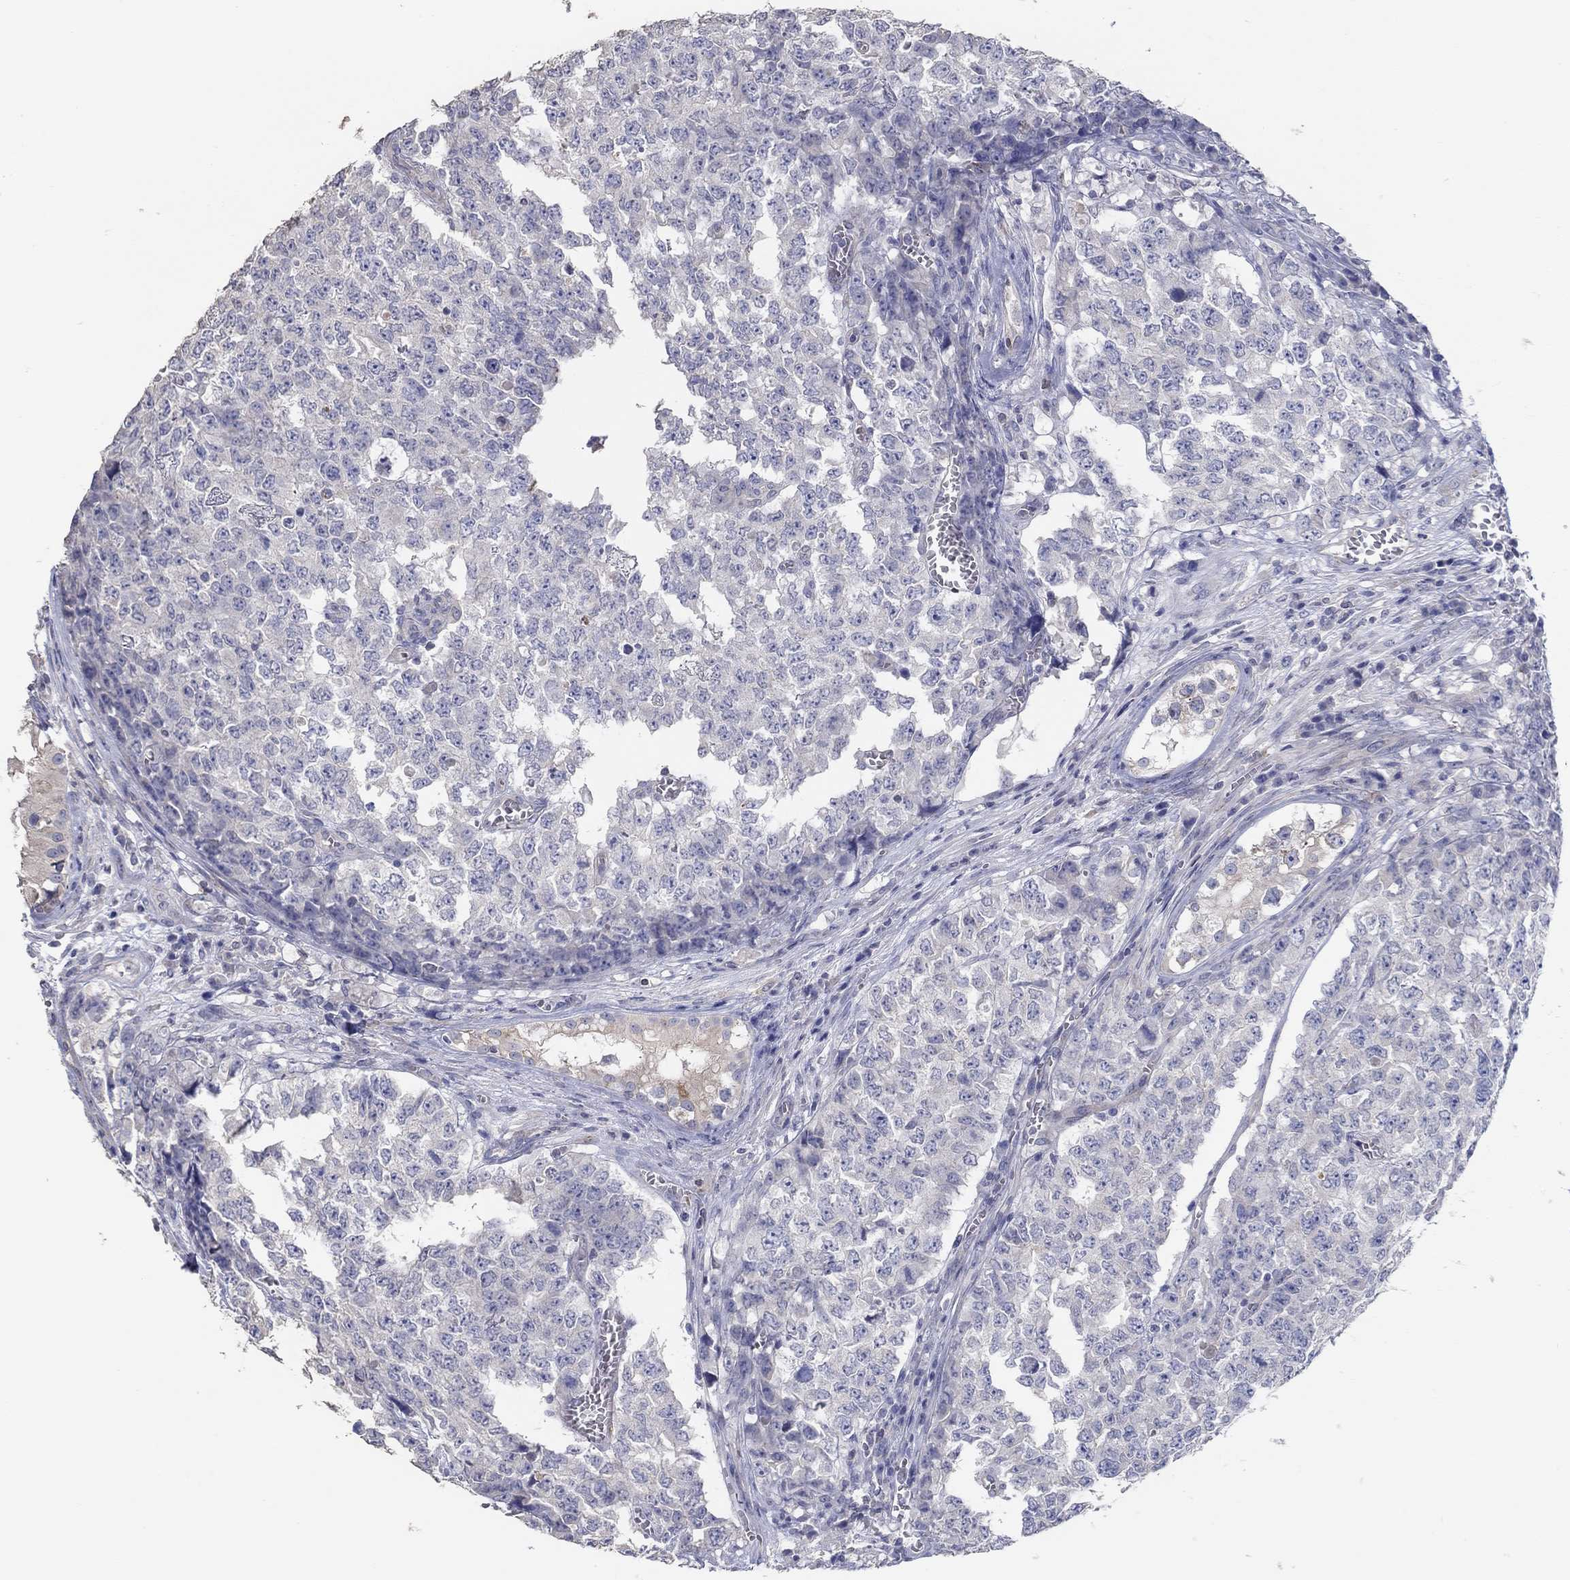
{"staining": {"intensity": "negative", "quantity": "none", "location": "none"}, "tissue": "testis cancer", "cell_type": "Tumor cells", "image_type": "cancer", "snomed": [{"axis": "morphology", "description": "Carcinoma, Embryonal, NOS"}, {"axis": "topography", "description": "Testis"}], "caption": "DAB immunohistochemical staining of testis cancer (embryonal carcinoma) reveals no significant staining in tumor cells.", "gene": "ERMP1", "patient": {"sex": "male", "age": 23}}